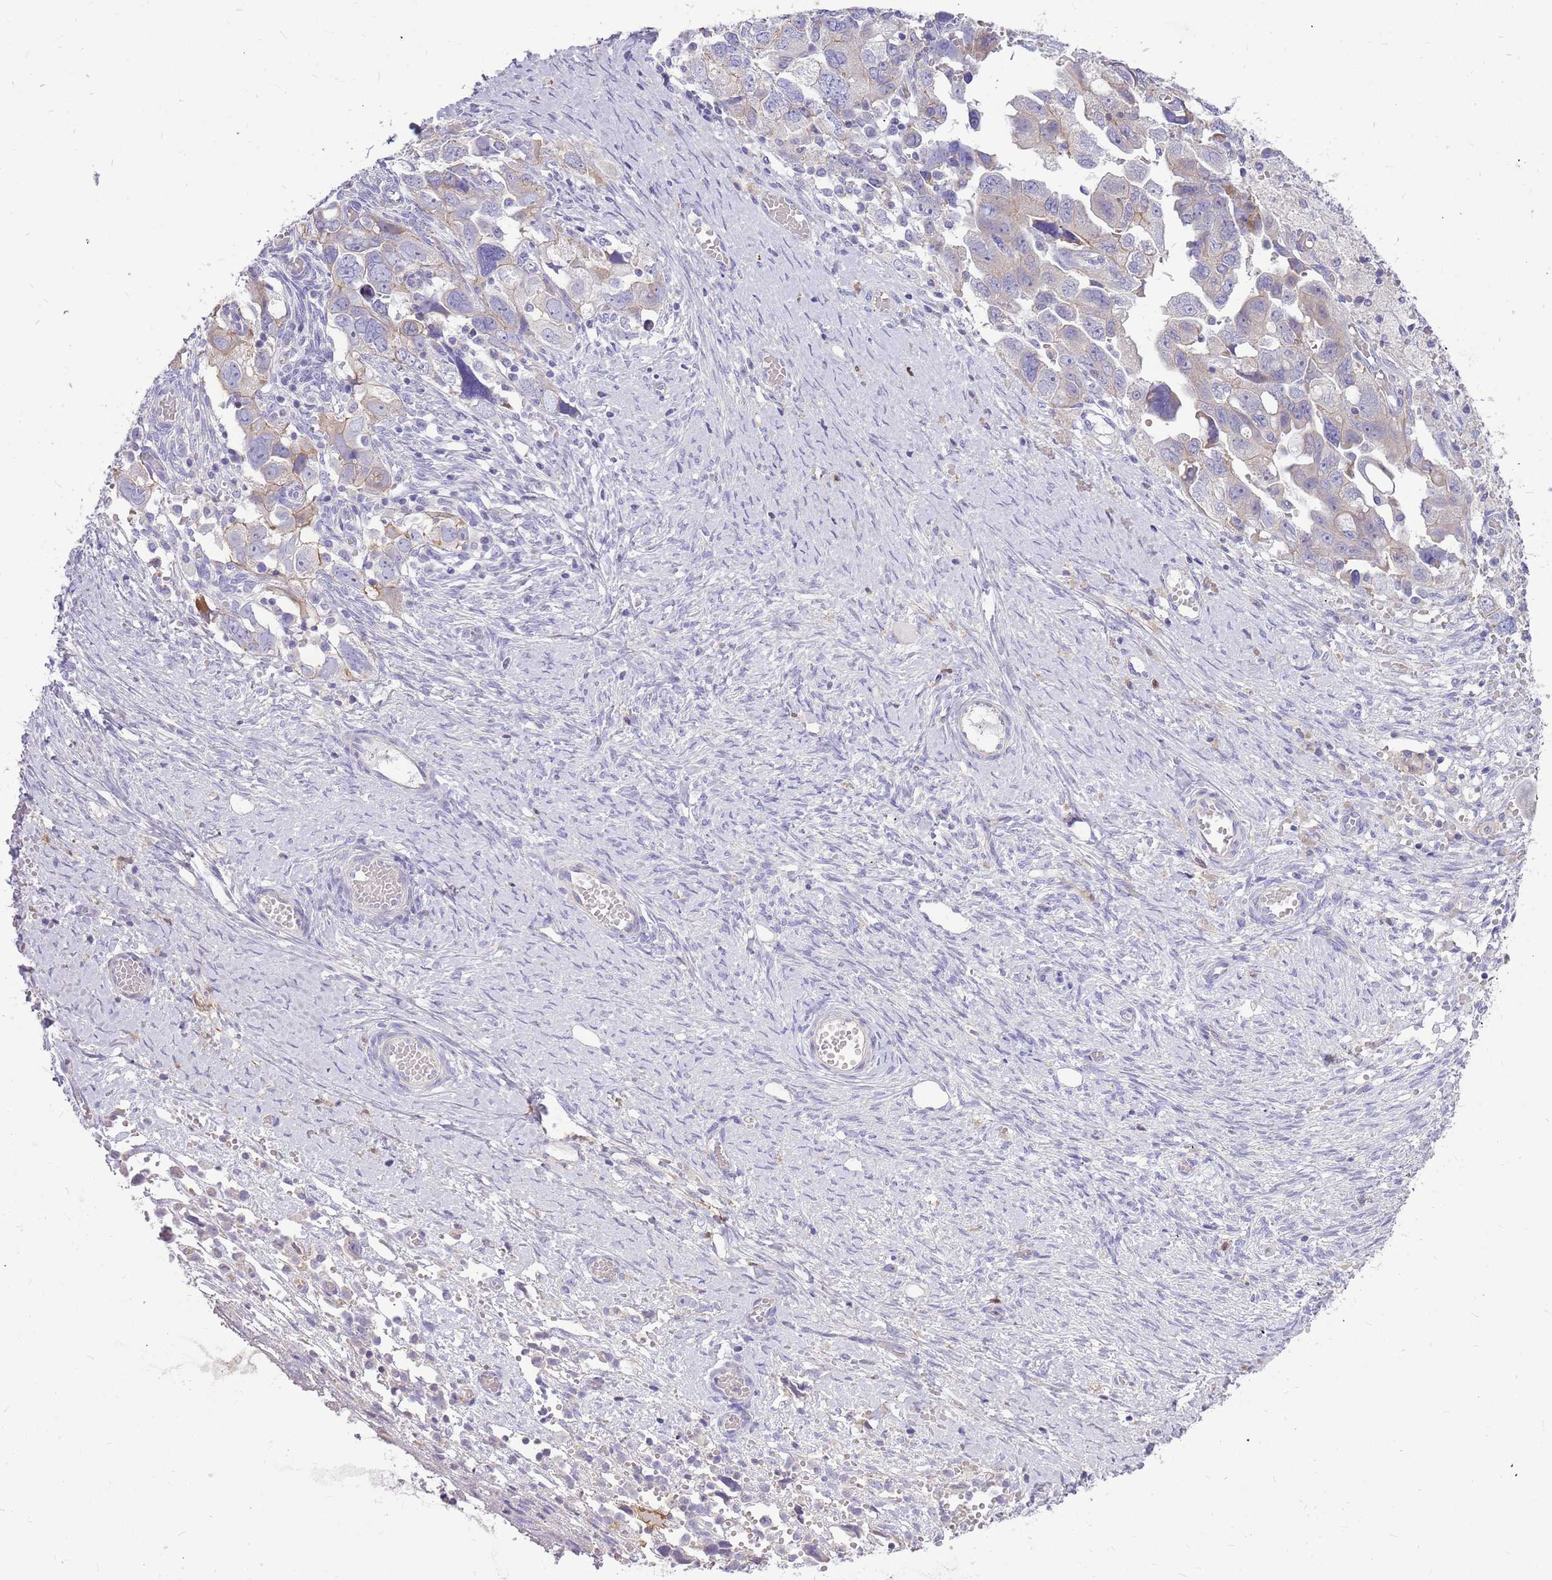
{"staining": {"intensity": "negative", "quantity": "none", "location": "none"}, "tissue": "ovarian cancer", "cell_type": "Tumor cells", "image_type": "cancer", "snomed": [{"axis": "morphology", "description": "Carcinoma, NOS"}, {"axis": "morphology", "description": "Cystadenocarcinoma, serous, NOS"}, {"axis": "topography", "description": "Ovary"}], "caption": "Immunohistochemistry of human ovarian cancer demonstrates no staining in tumor cells.", "gene": "WDR90", "patient": {"sex": "female", "age": 69}}